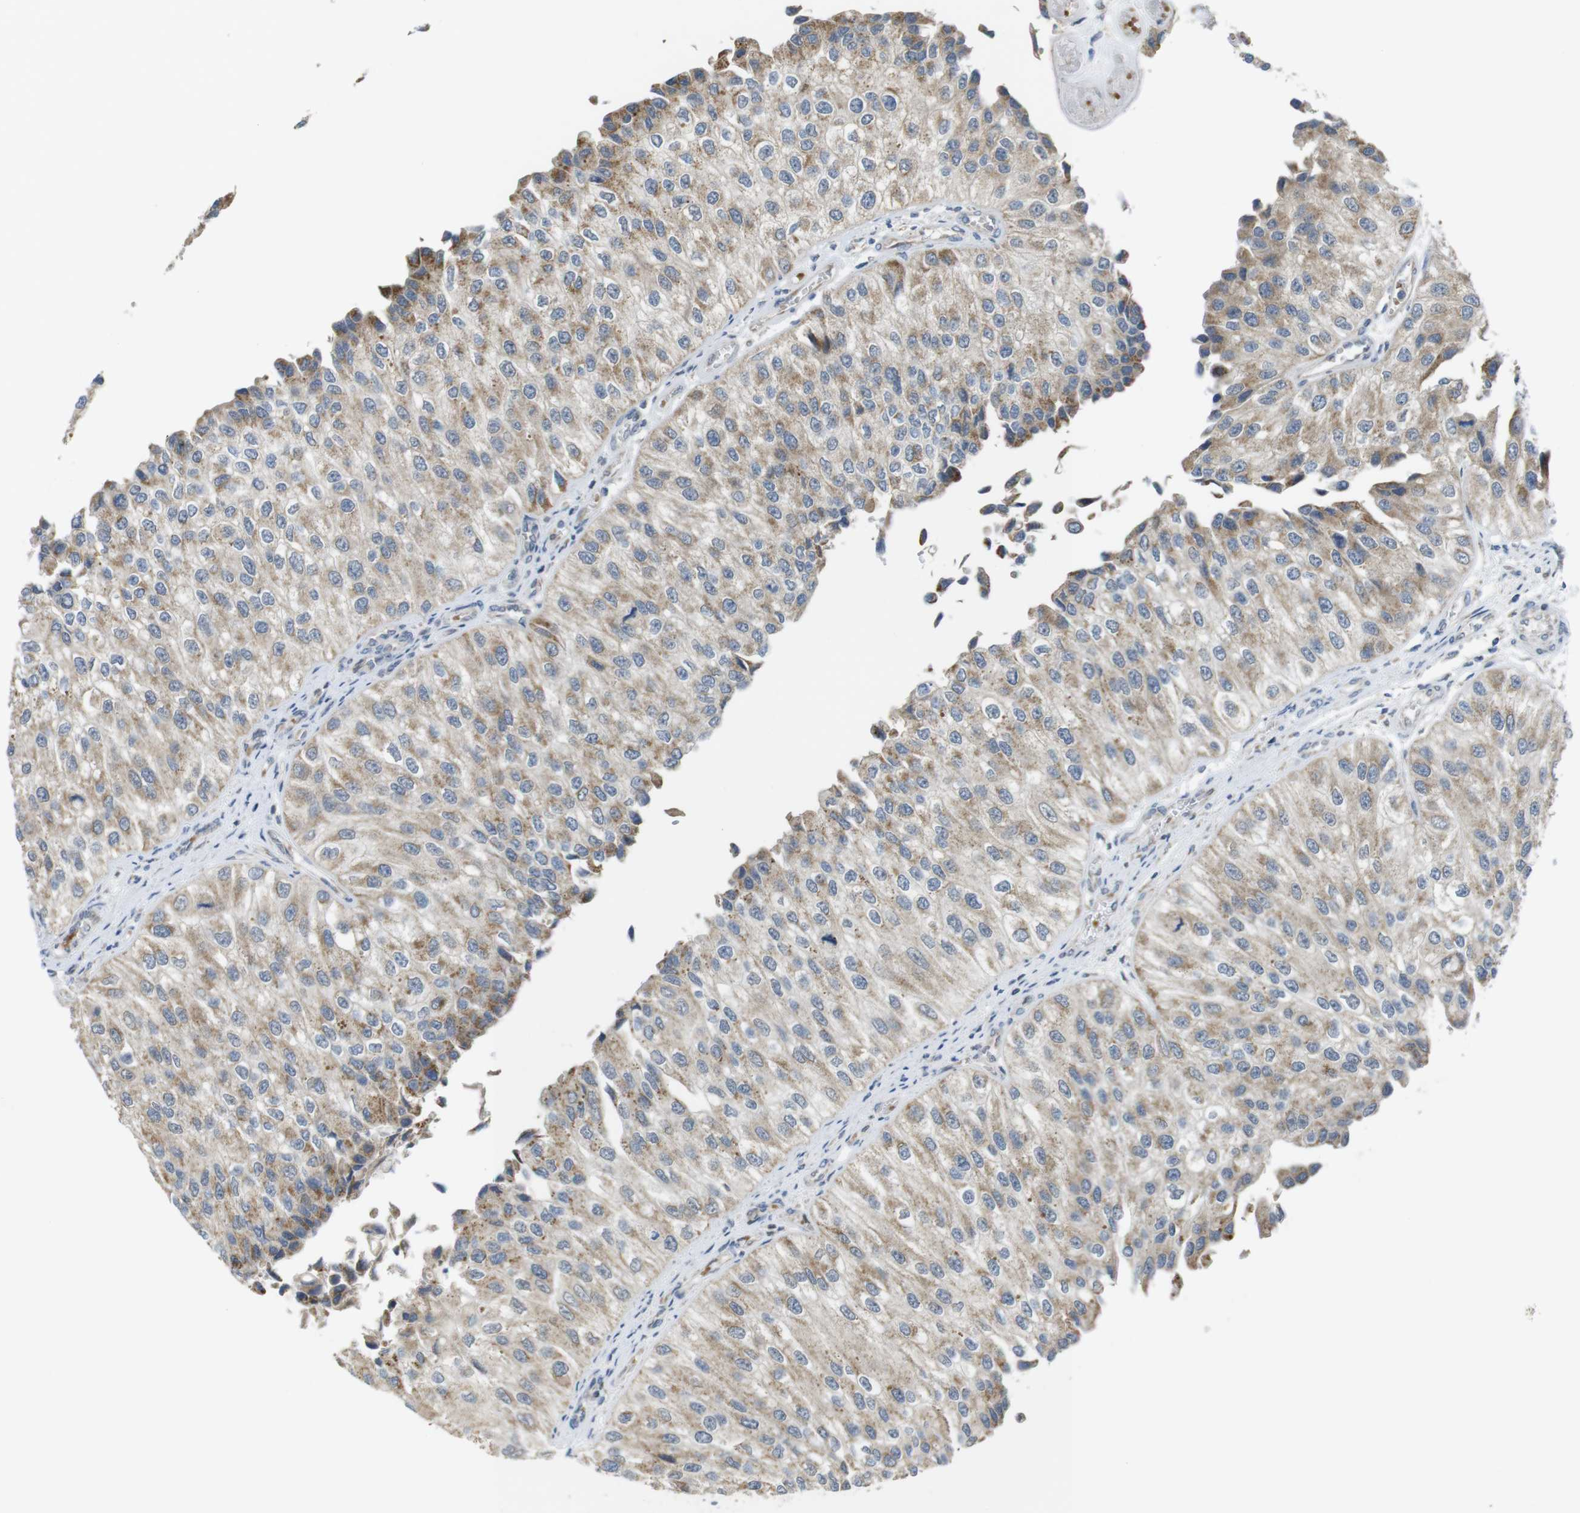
{"staining": {"intensity": "moderate", "quantity": ">75%", "location": "cytoplasmic/membranous"}, "tissue": "urothelial cancer", "cell_type": "Tumor cells", "image_type": "cancer", "snomed": [{"axis": "morphology", "description": "Urothelial carcinoma, High grade"}, {"axis": "topography", "description": "Kidney"}, {"axis": "topography", "description": "Urinary bladder"}], "caption": "Tumor cells demonstrate medium levels of moderate cytoplasmic/membranous staining in approximately >75% of cells in urothelial carcinoma (high-grade).", "gene": "MARCHF1", "patient": {"sex": "male", "age": 77}}